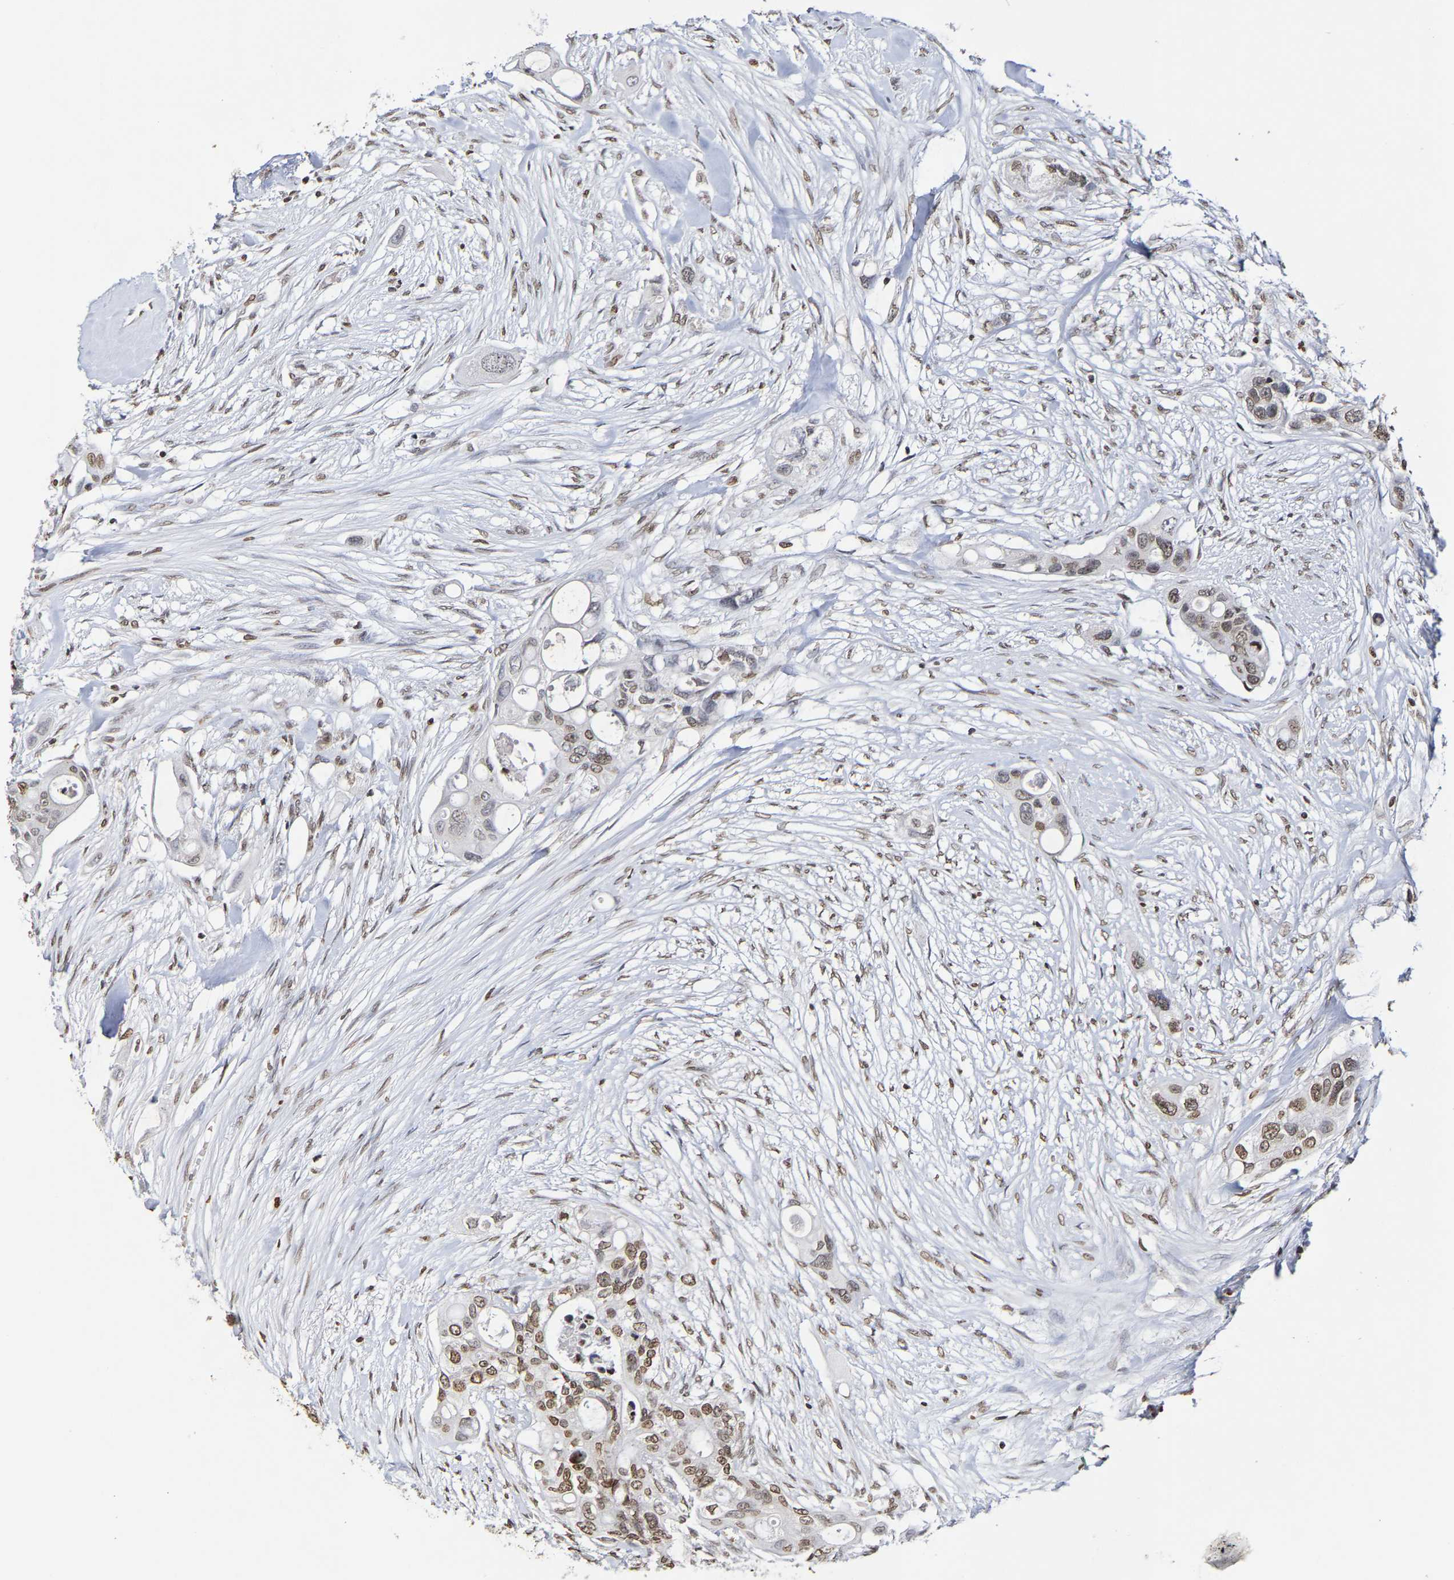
{"staining": {"intensity": "moderate", "quantity": ">75%", "location": "nuclear"}, "tissue": "colorectal cancer", "cell_type": "Tumor cells", "image_type": "cancer", "snomed": [{"axis": "morphology", "description": "Adenocarcinoma, NOS"}, {"axis": "topography", "description": "Colon"}], "caption": "Adenocarcinoma (colorectal) stained for a protein (brown) demonstrates moderate nuclear positive staining in approximately >75% of tumor cells.", "gene": "ATF4", "patient": {"sex": "female", "age": 57}}